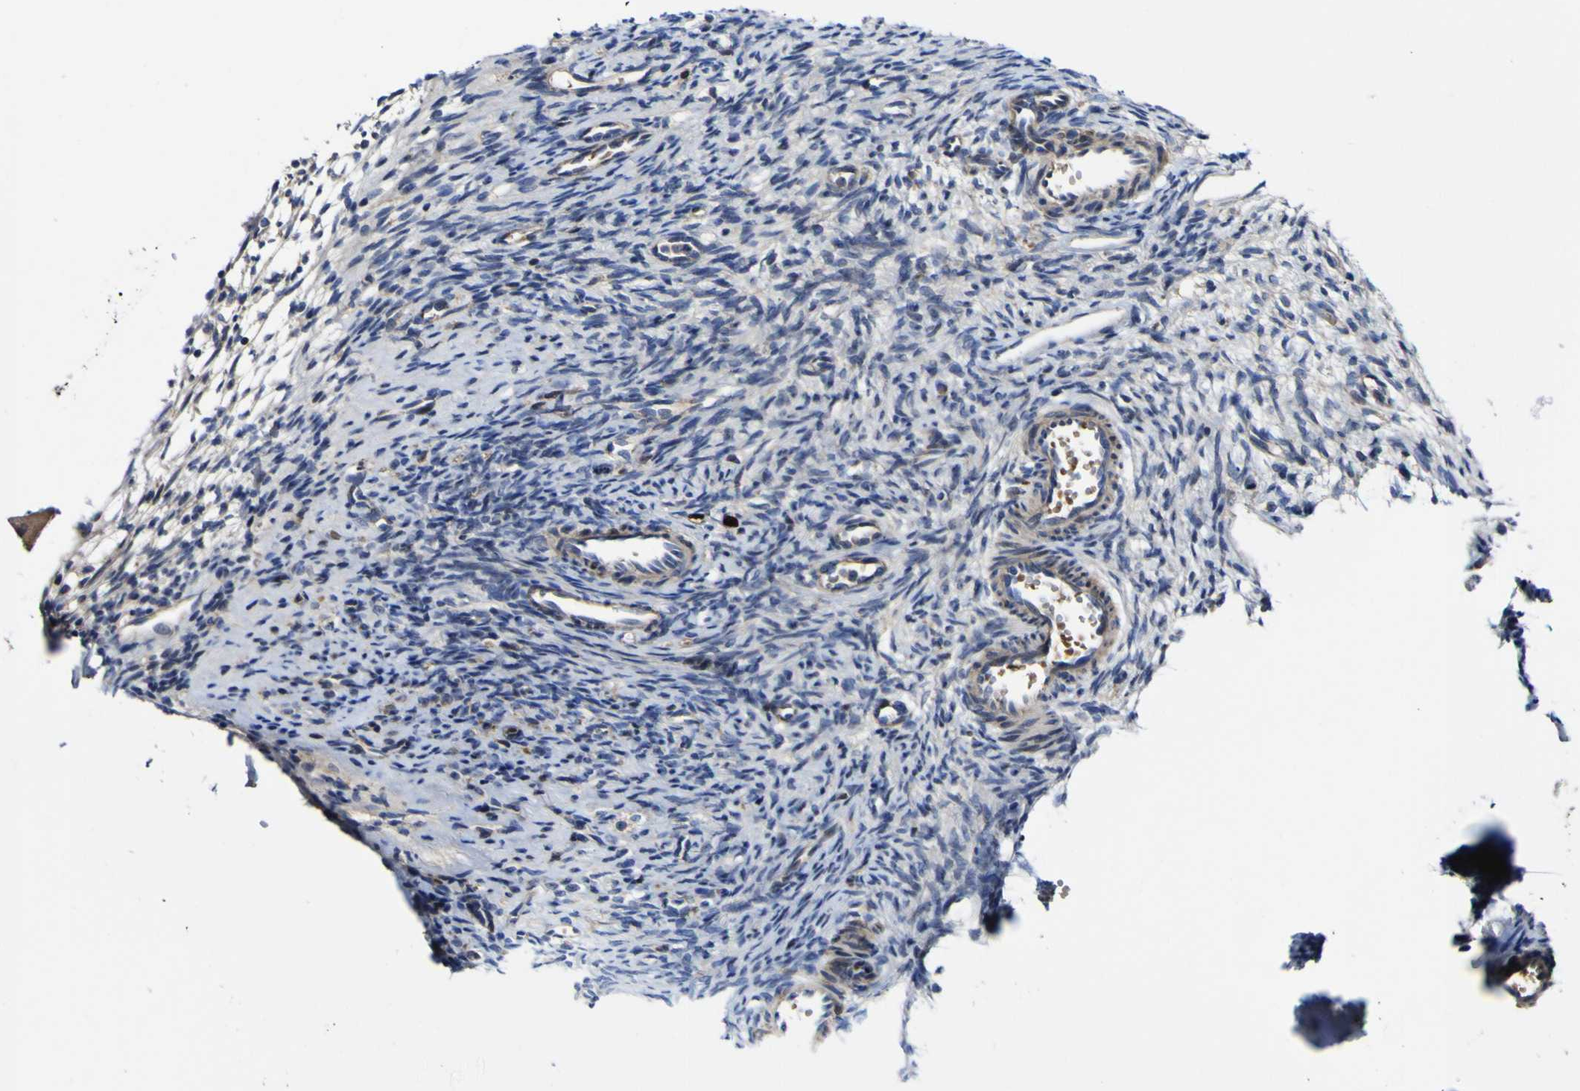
{"staining": {"intensity": "negative", "quantity": "none", "location": "none"}, "tissue": "ovary", "cell_type": "Ovarian stroma cells", "image_type": "normal", "snomed": [{"axis": "morphology", "description": "Normal tissue, NOS"}, {"axis": "topography", "description": "Ovary"}], "caption": "Human ovary stained for a protein using IHC demonstrates no staining in ovarian stroma cells.", "gene": "CCDC90B", "patient": {"sex": "female", "age": 33}}